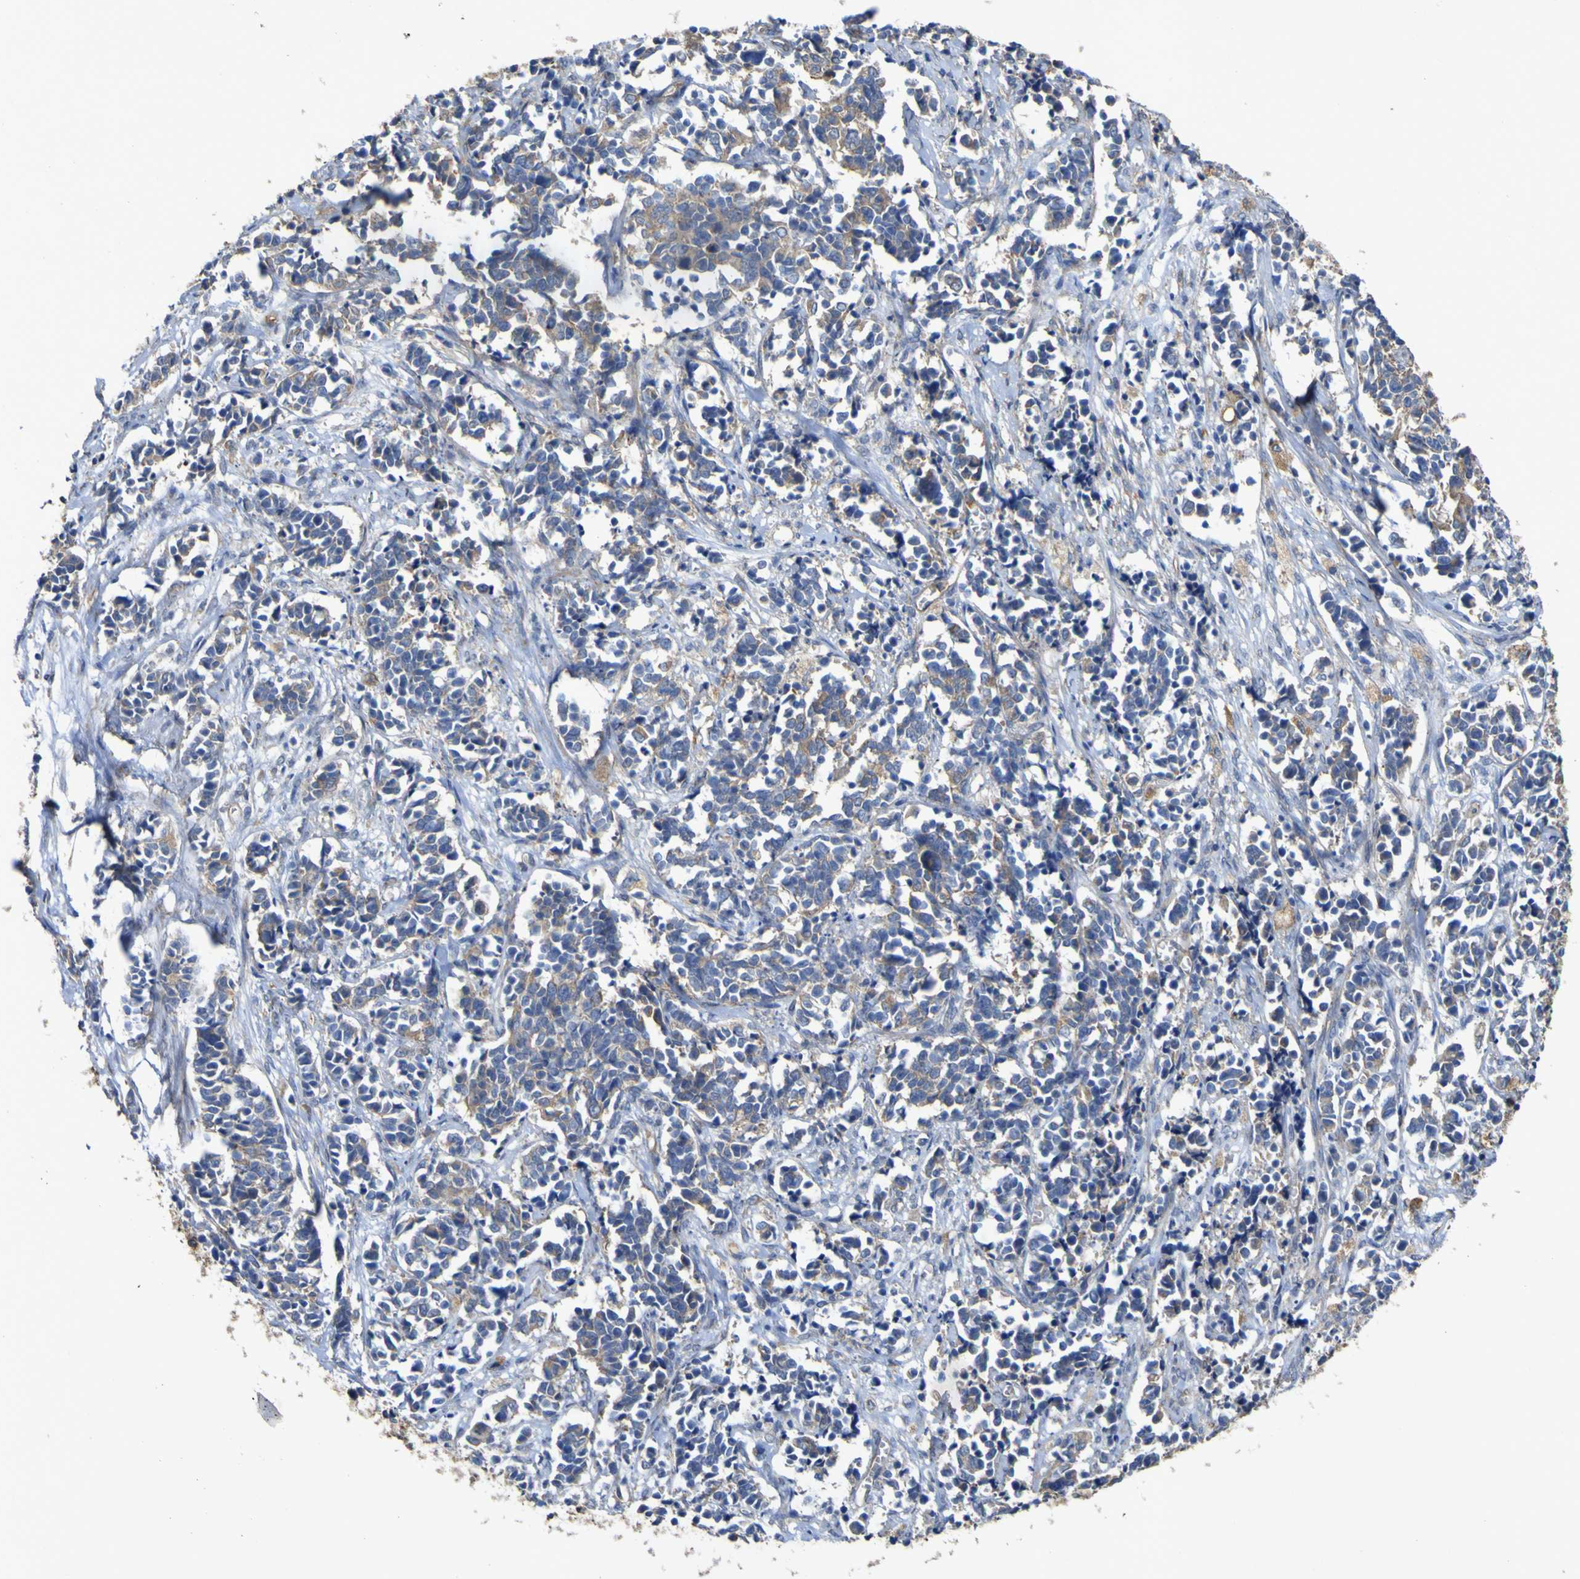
{"staining": {"intensity": "weak", "quantity": "<25%", "location": "cytoplasmic/membranous"}, "tissue": "cervical cancer", "cell_type": "Tumor cells", "image_type": "cancer", "snomed": [{"axis": "morphology", "description": "Normal tissue, NOS"}, {"axis": "morphology", "description": "Squamous cell carcinoma, NOS"}, {"axis": "topography", "description": "Cervix"}], "caption": "DAB immunohistochemical staining of squamous cell carcinoma (cervical) demonstrates no significant positivity in tumor cells.", "gene": "TNFSF15", "patient": {"sex": "female", "age": 35}}